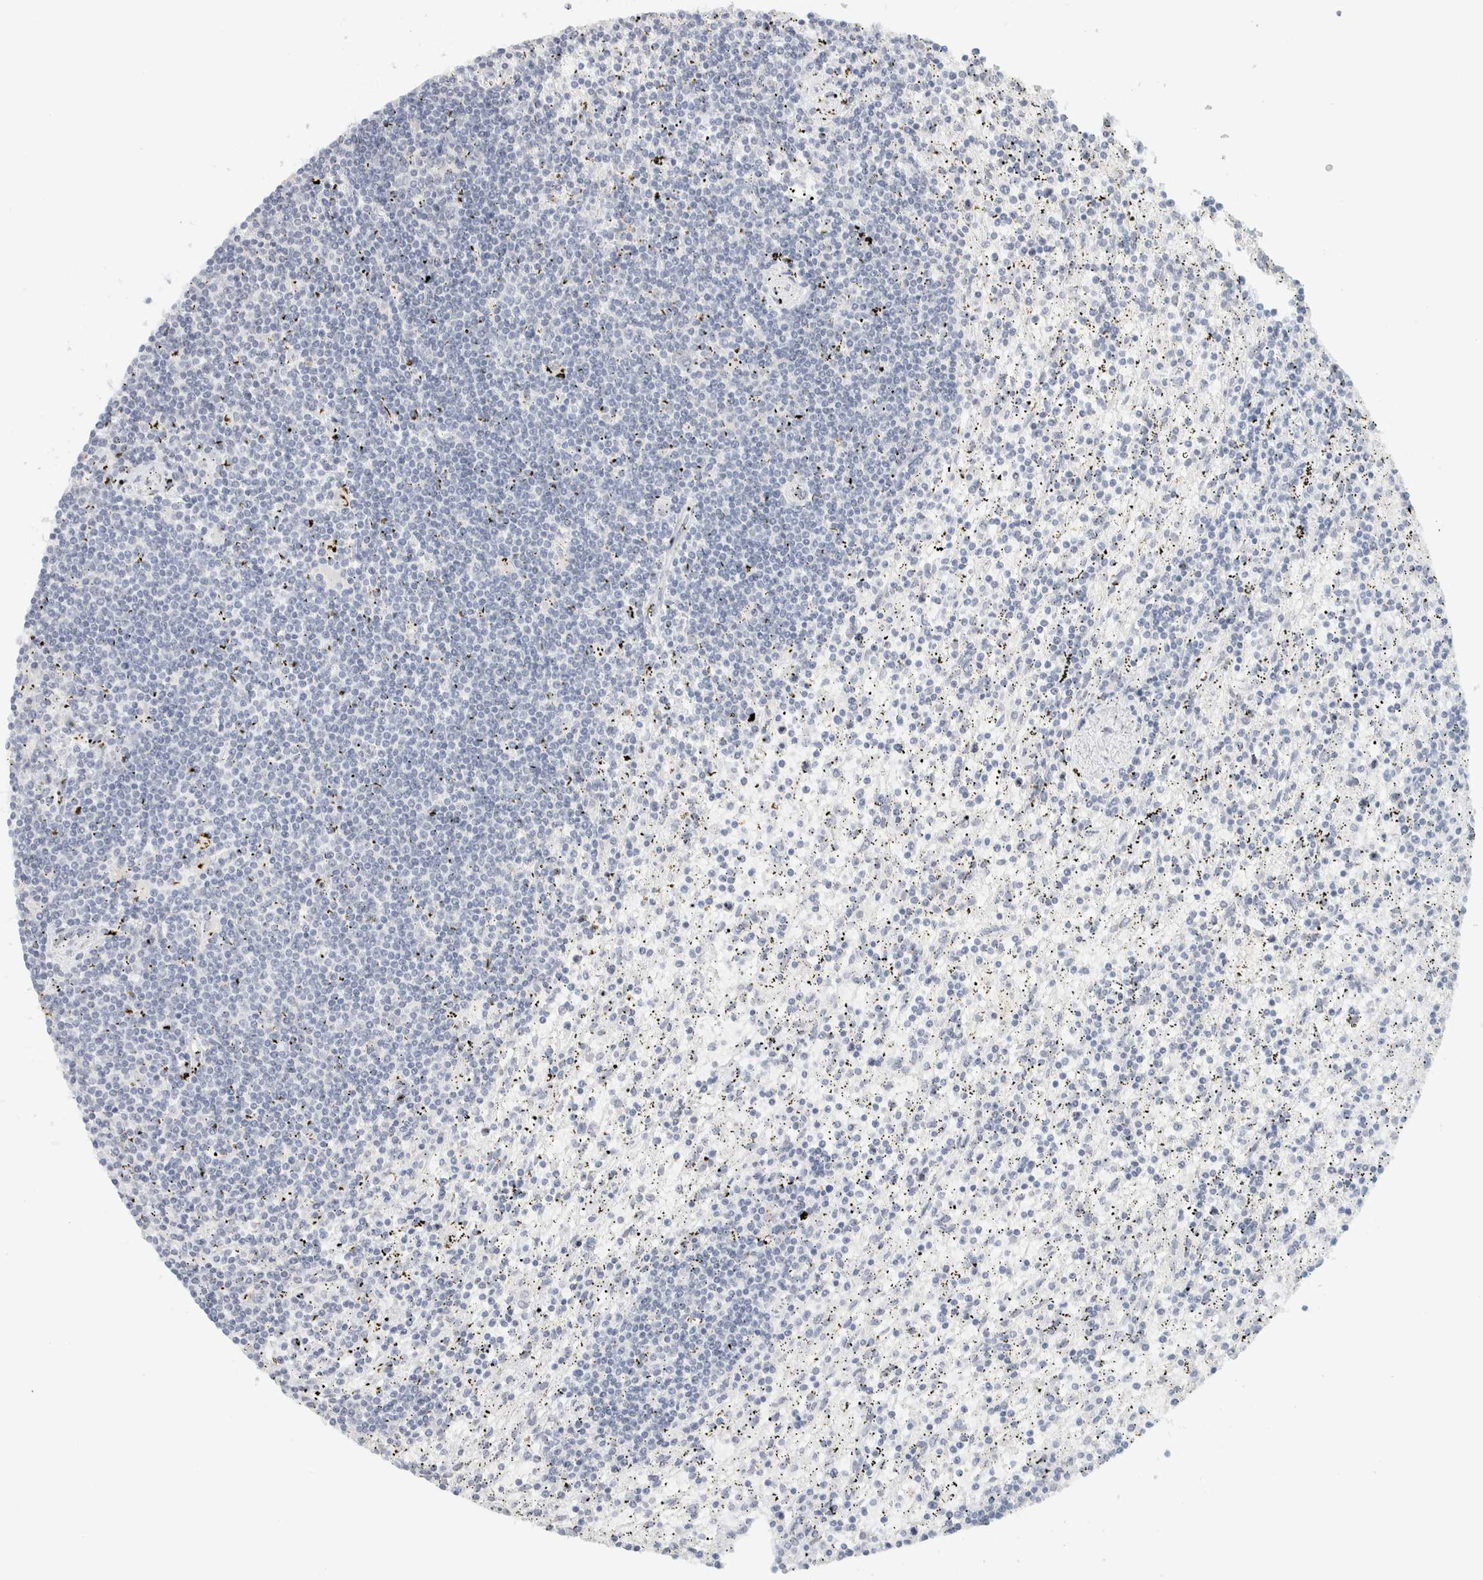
{"staining": {"intensity": "negative", "quantity": "none", "location": "none"}, "tissue": "lymphoma", "cell_type": "Tumor cells", "image_type": "cancer", "snomed": [{"axis": "morphology", "description": "Malignant lymphoma, non-Hodgkin's type, Low grade"}, {"axis": "topography", "description": "Spleen"}], "caption": "Tumor cells show no significant protein positivity in lymphoma.", "gene": "CDH17", "patient": {"sex": "male", "age": 76}}